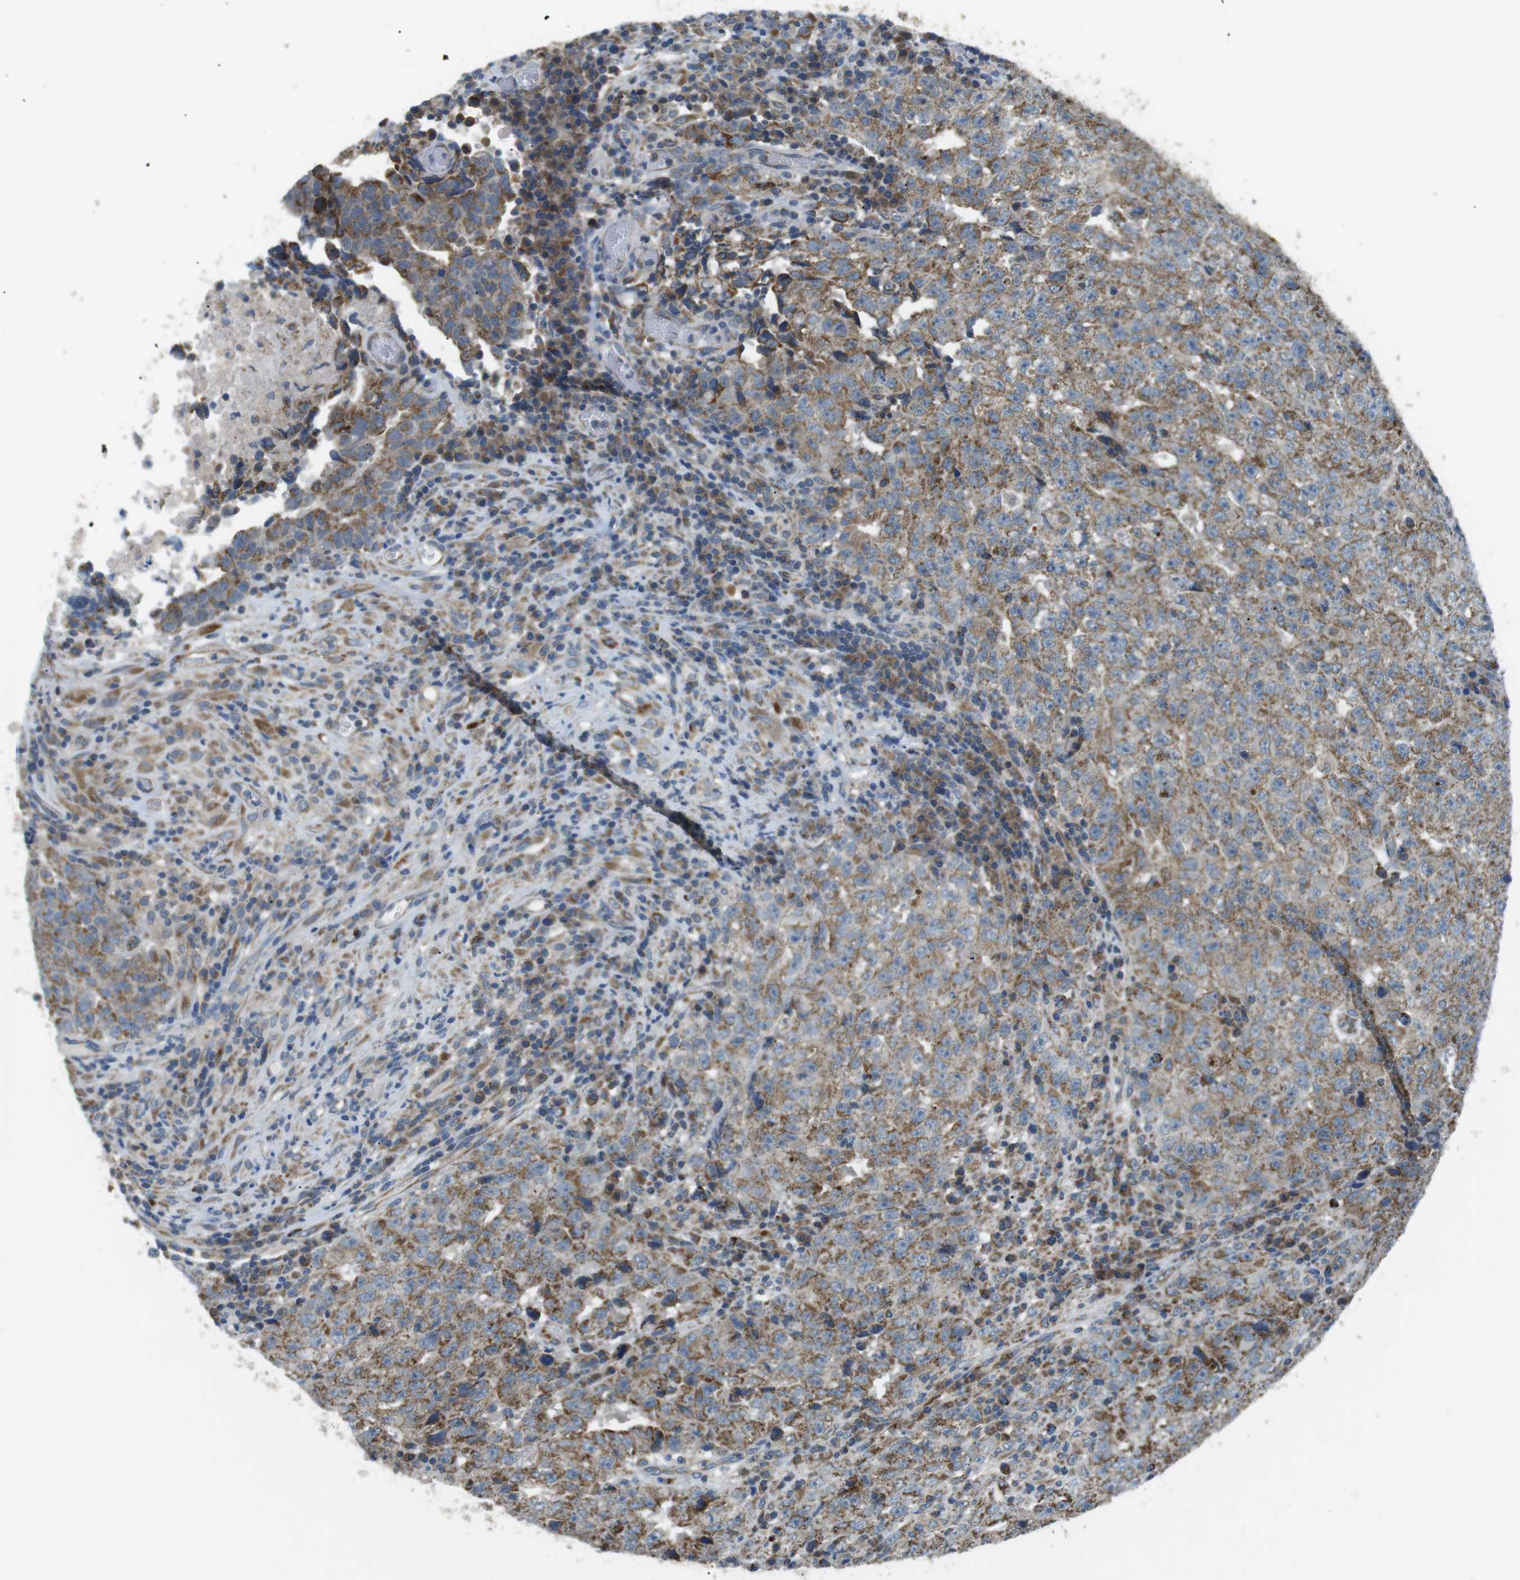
{"staining": {"intensity": "moderate", "quantity": ">75%", "location": "cytoplasmic/membranous"}, "tissue": "testis cancer", "cell_type": "Tumor cells", "image_type": "cancer", "snomed": [{"axis": "morphology", "description": "Necrosis, NOS"}, {"axis": "morphology", "description": "Carcinoma, Embryonal, NOS"}, {"axis": "topography", "description": "Testis"}], "caption": "A high-resolution image shows IHC staining of testis embryonal carcinoma, which shows moderate cytoplasmic/membranous expression in about >75% of tumor cells. Using DAB (3,3'-diaminobenzidine) (brown) and hematoxylin (blue) stains, captured at high magnification using brightfield microscopy.", "gene": "BACE1", "patient": {"sex": "male", "age": 19}}